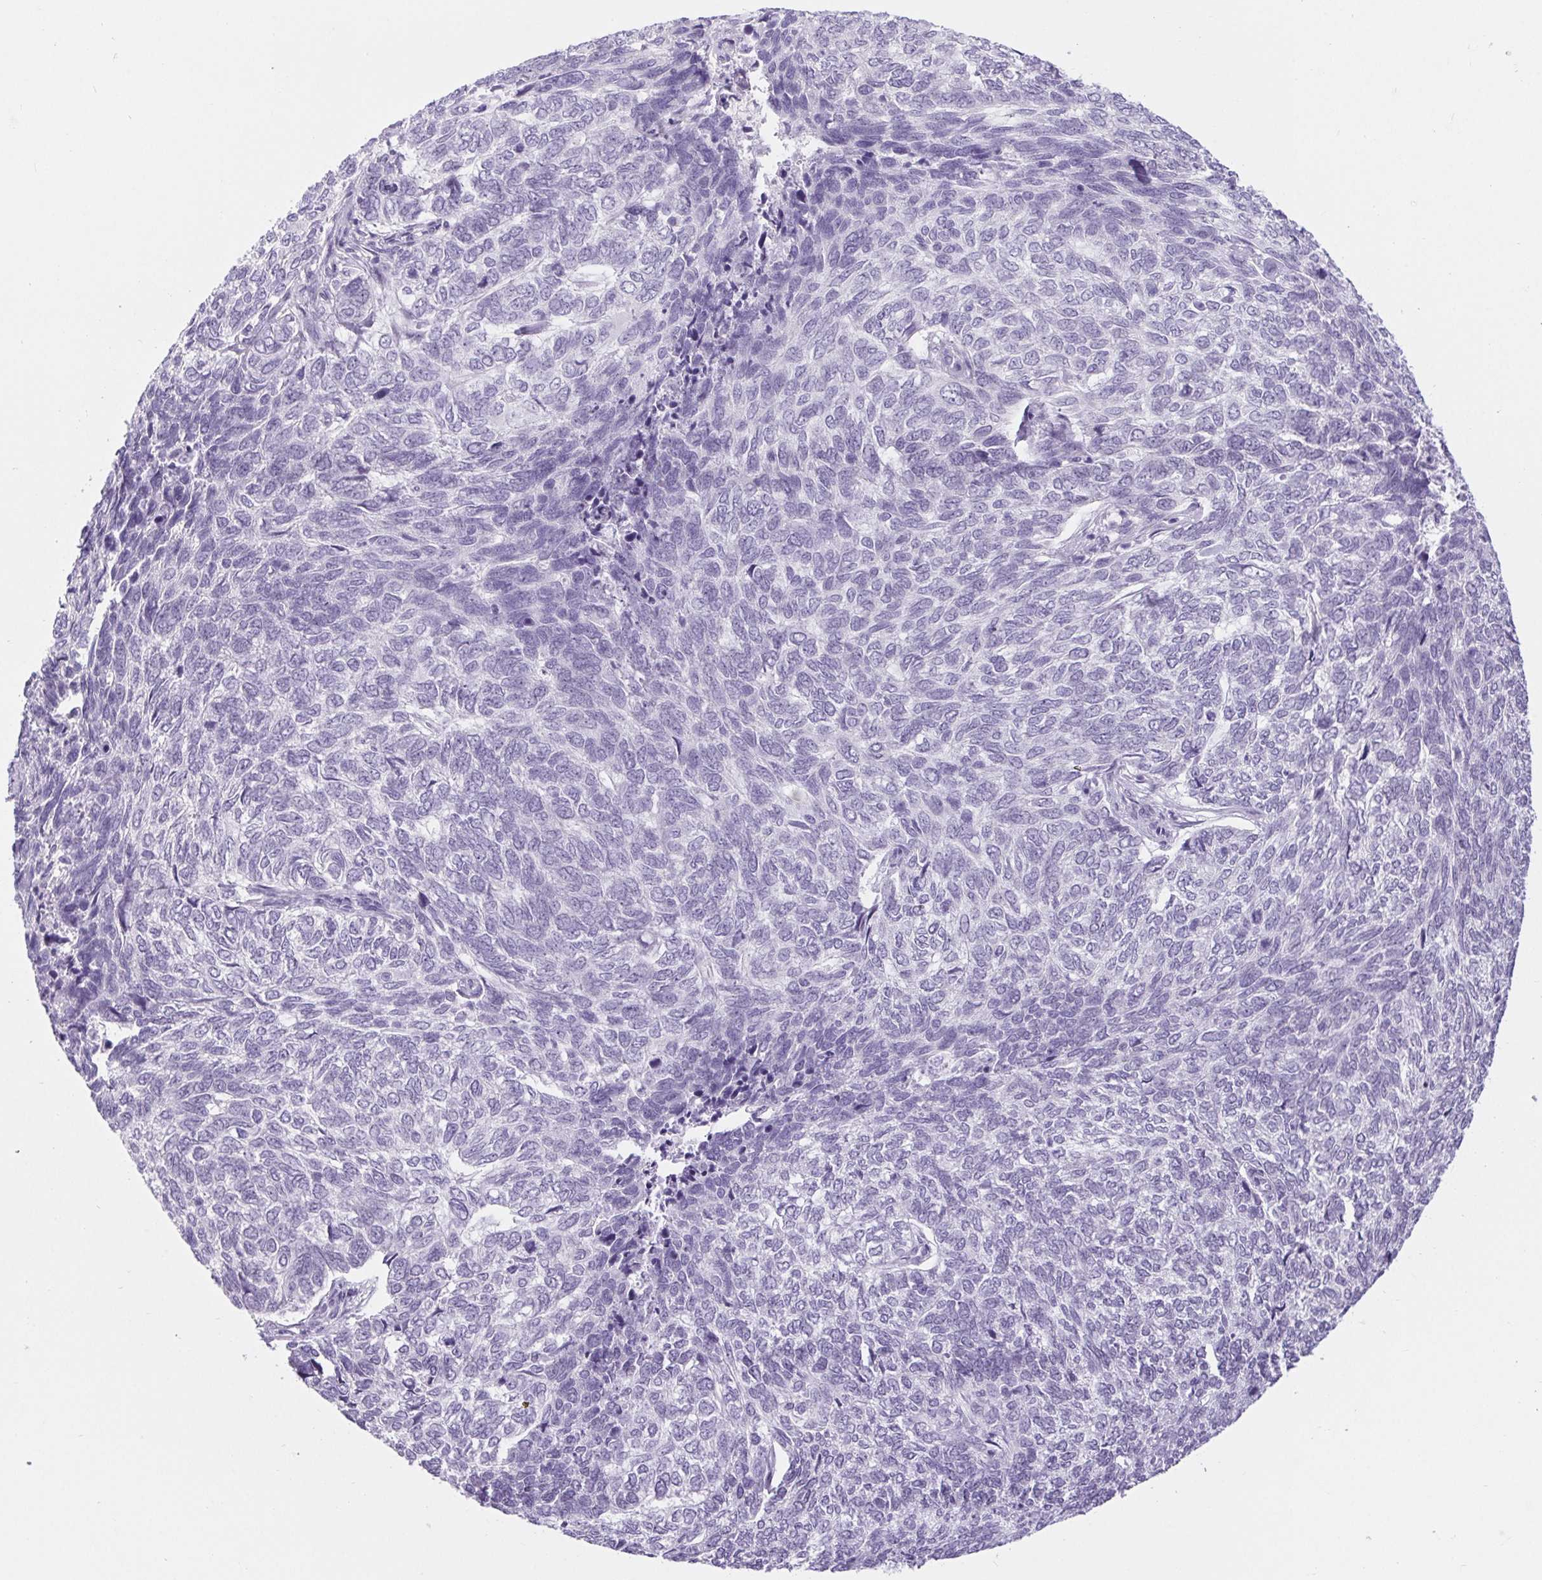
{"staining": {"intensity": "negative", "quantity": "none", "location": "none"}, "tissue": "skin cancer", "cell_type": "Tumor cells", "image_type": "cancer", "snomed": [{"axis": "morphology", "description": "Basal cell carcinoma"}, {"axis": "topography", "description": "Skin"}], "caption": "DAB immunohistochemical staining of skin basal cell carcinoma exhibits no significant staining in tumor cells.", "gene": "BCAS1", "patient": {"sex": "female", "age": 65}}